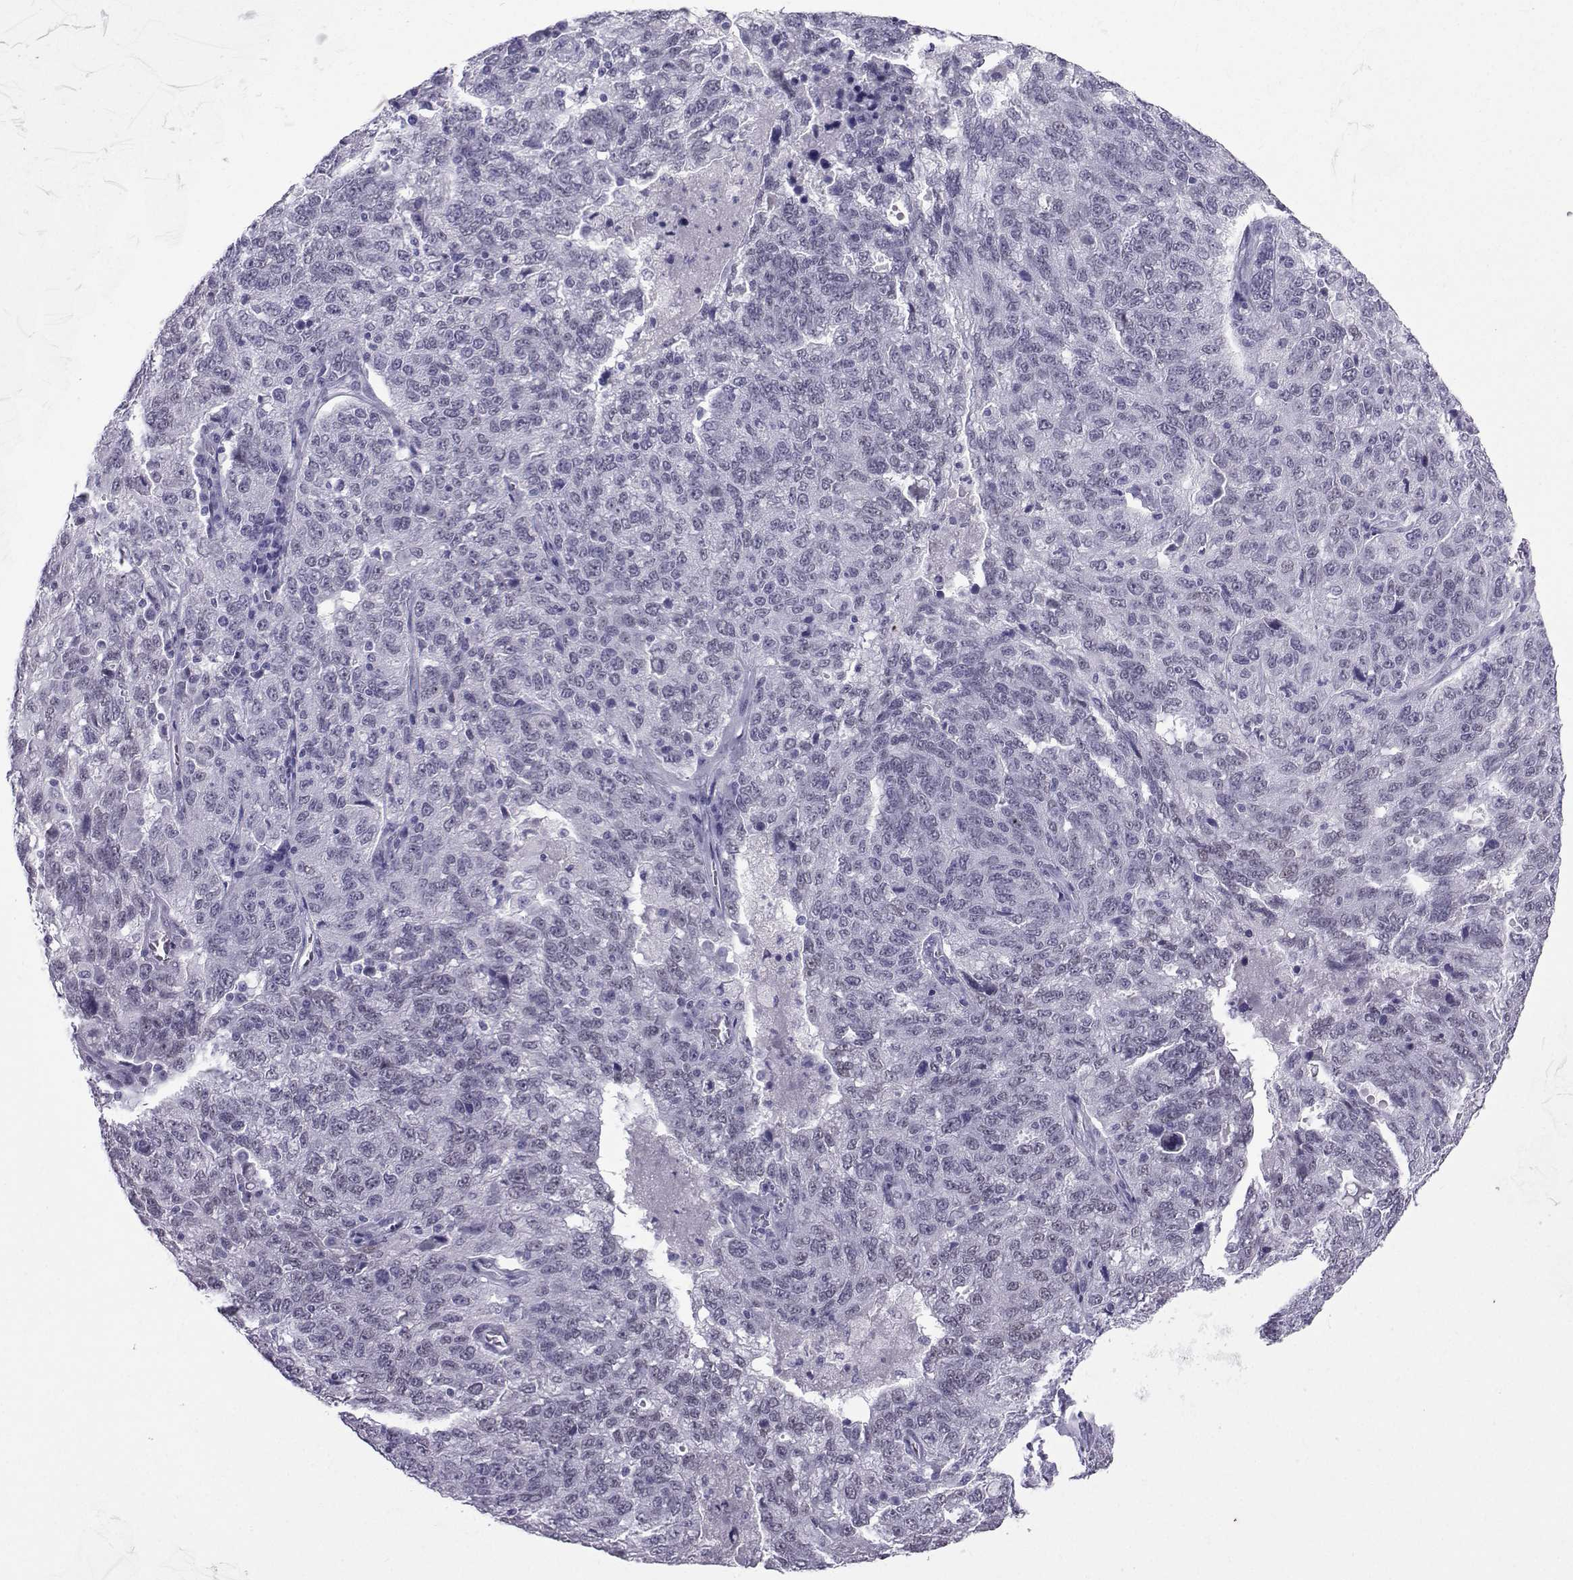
{"staining": {"intensity": "negative", "quantity": "none", "location": "none"}, "tissue": "ovarian cancer", "cell_type": "Tumor cells", "image_type": "cancer", "snomed": [{"axis": "morphology", "description": "Cystadenocarcinoma, serous, NOS"}, {"axis": "topography", "description": "Ovary"}], "caption": "IHC histopathology image of ovarian cancer stained for a protein (brown), which displays no positivity in tumor cells.", "gene": "LORICRIN", "patient": {"sex": "female", "age": 71}}